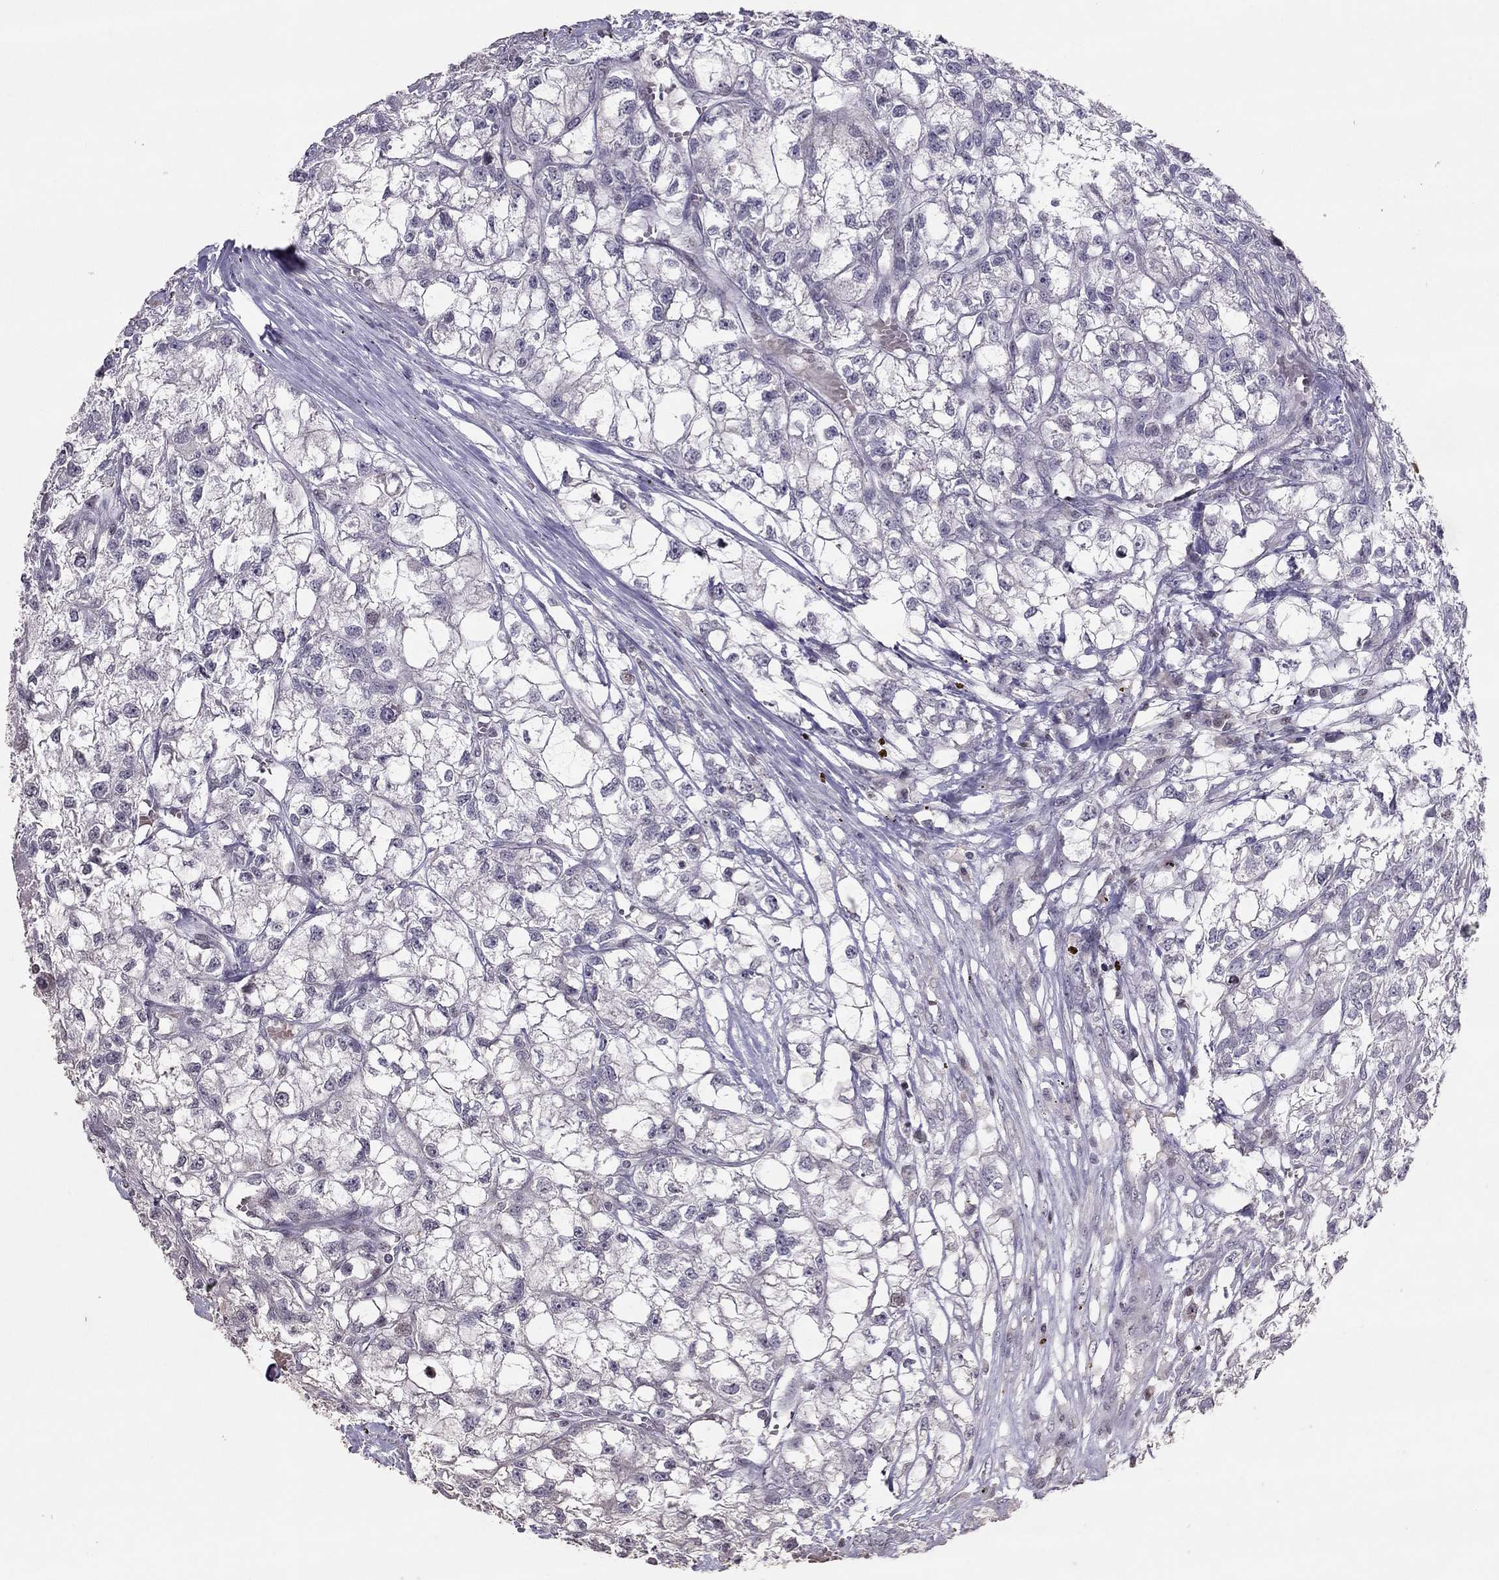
{"staining": {"intensity": "negative", "quantity": "none", "location": "none"}, "tissue": "renal cancer", "cell_type": "Tumor cells", "image_type": "cancer", "snomed": [{"axis": "morphology", "description": "Adenocarcinoma, NOS"}, {"axis": "topography", "description": "Kidney"}], "caption": "An IHC micrograph of renal cancer (adenocarcinoma) is shown. There is no staining in tumor cells of renal cancer (adenocarcinoma). (DAB (3,3'-diaminobenzidine) immunohistochemistry (IHC) visualized using brightfield microscopy, high magnification).", "gene": "TSHB", "patient": {"sex": "male", "age": 56}}